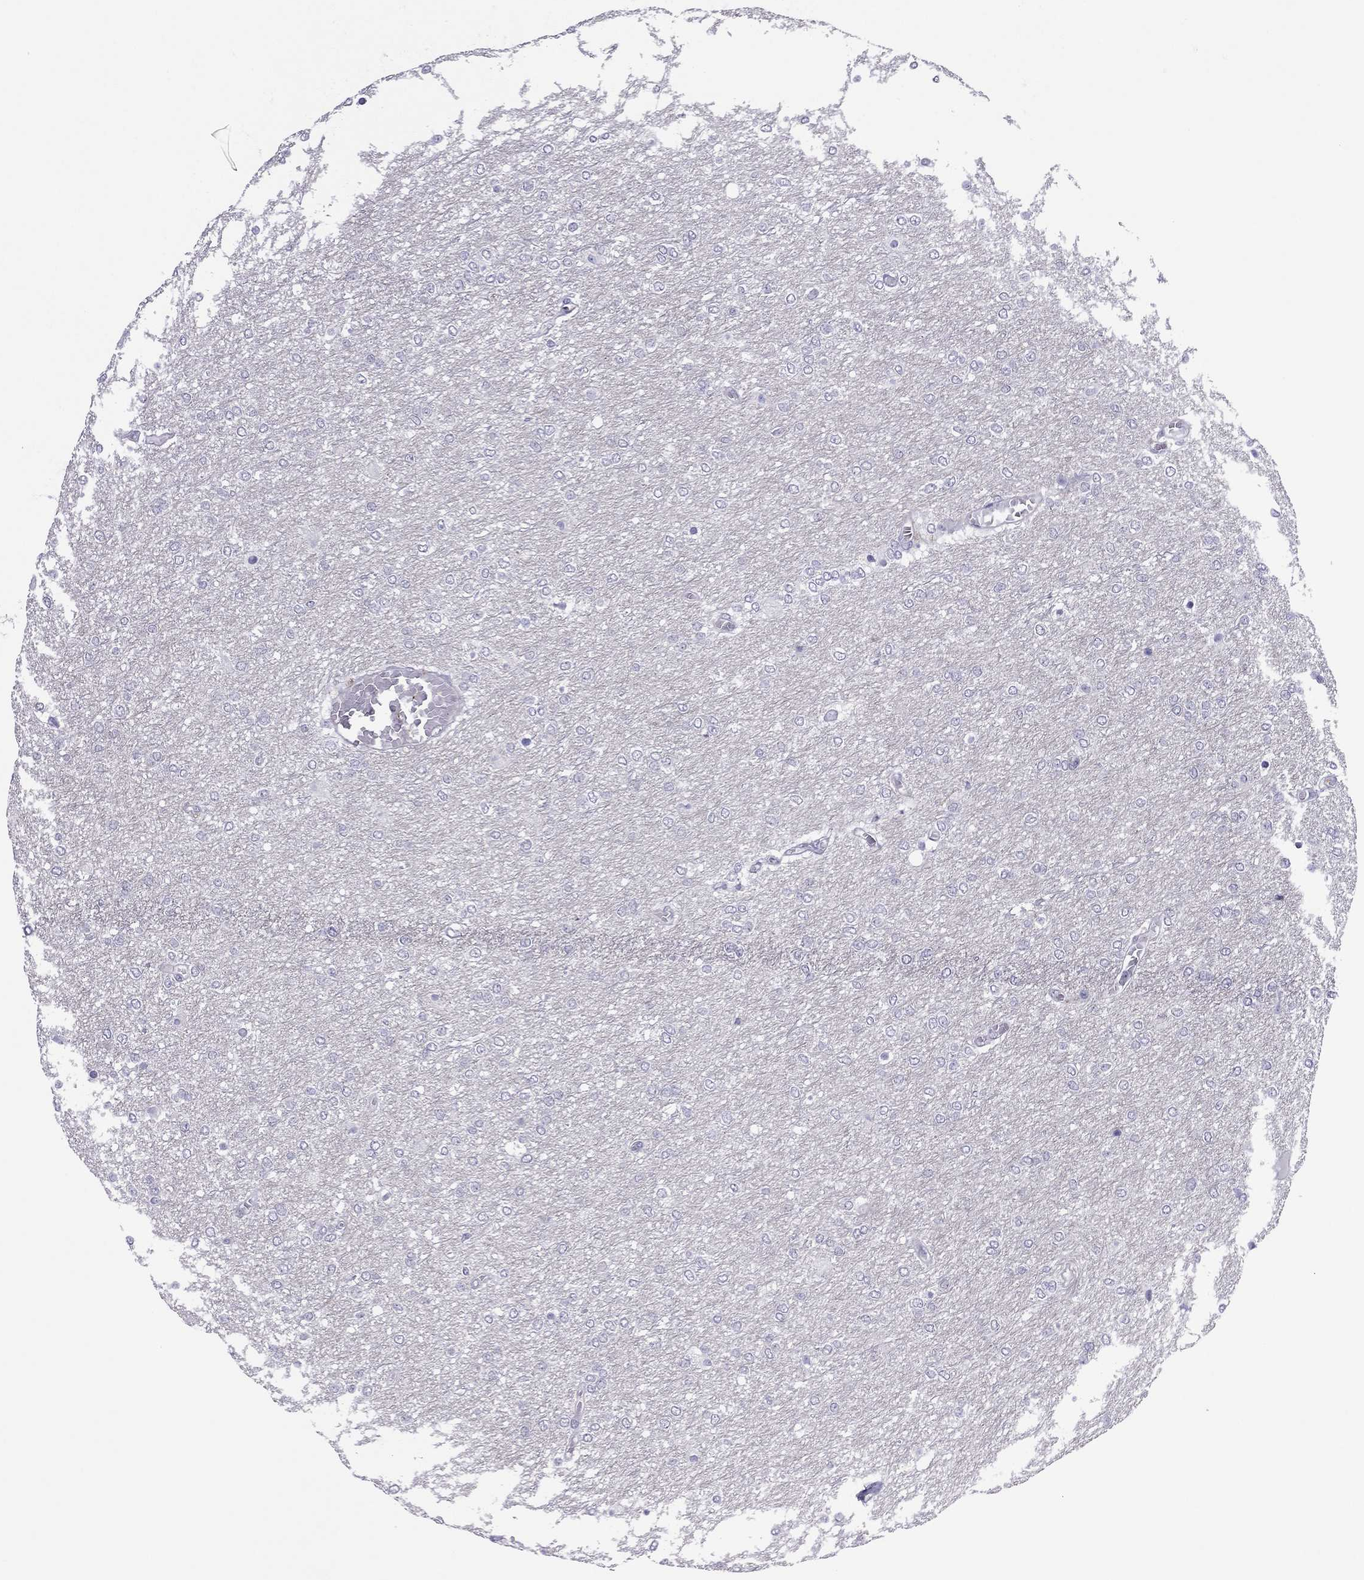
{"staining": {"intensity": "negative", "quantity": "none", "location": "none"}, "tissue": "glioma", "cell_type": "Tumor cells", "image_type": "cancer", "snomed": [{"axis": "morphology", "description": "Glioma, malignant, High grade"}, {"axis": "topography", "description": "Brain"}], "caption": "A histopathology image of malignant high-grade glioma stained for a protein displays no brown staining in tumor cells.", "gene": "SLC16A8", "patient": {"sex": "female", "age": 61}}